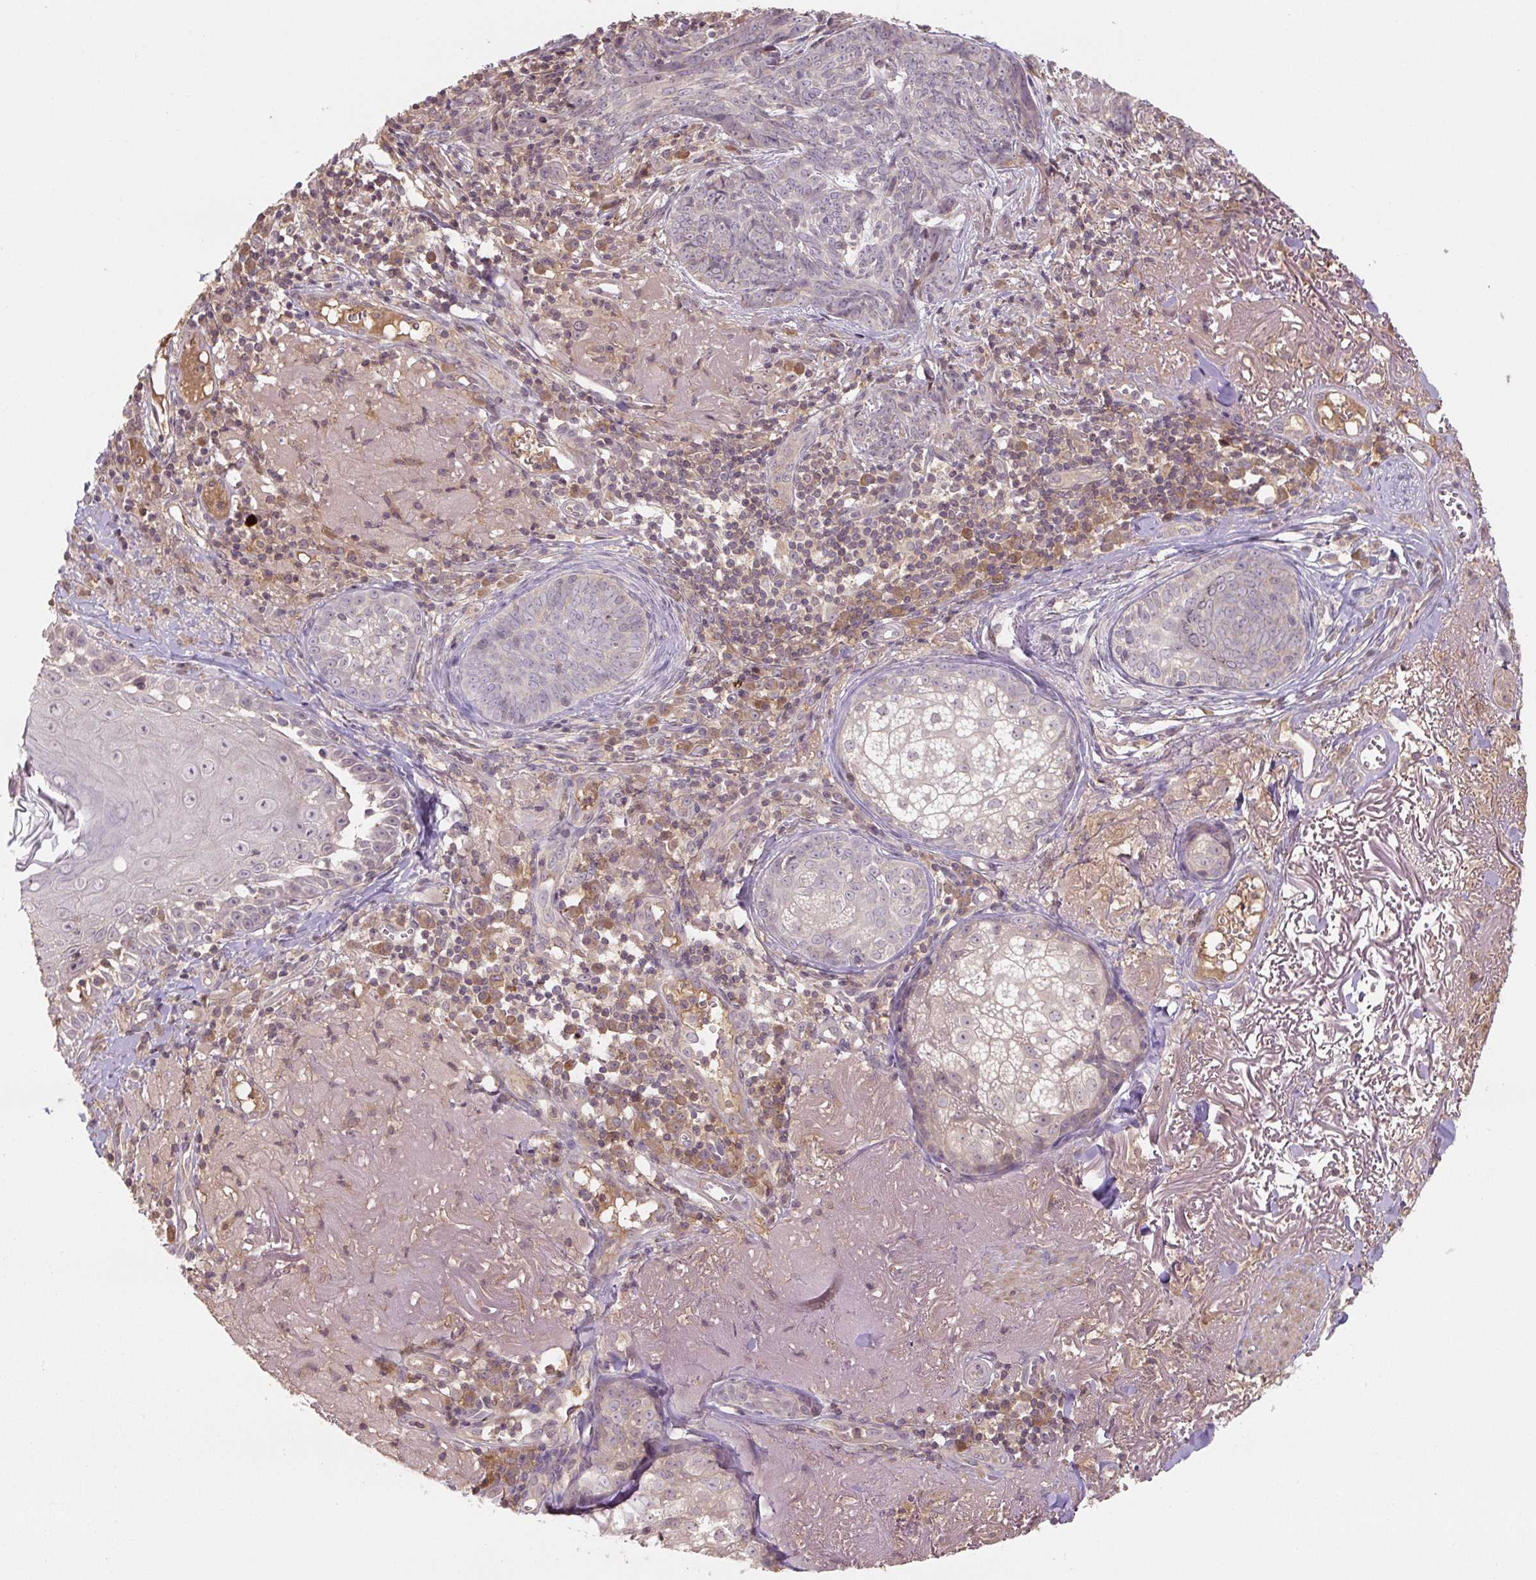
{"staining": {"intensity": "negative", "quantity": "none", "location": "none"}, "tissue": "skin cancer", "cell_type": "Tumor cells", "image_type": "cancer", "snomed": [{"axis": "morphology", "description": "Basal cell carcinoma"}, {"axis": "topography", "description": "Skin"}, {"axis": "topography", "description": "Skin of face"}], "caption": "IHC histopathology image of neoplastic tissue: human skin basal cell carcinoma stained with DAB demonstrates no significant protein positivity in tumor cells. (Immunohistochemistry, brightfield microscopy, high magnification).", "gene": "C2orf73", "patient": {"sex": "female", "age": 95}}